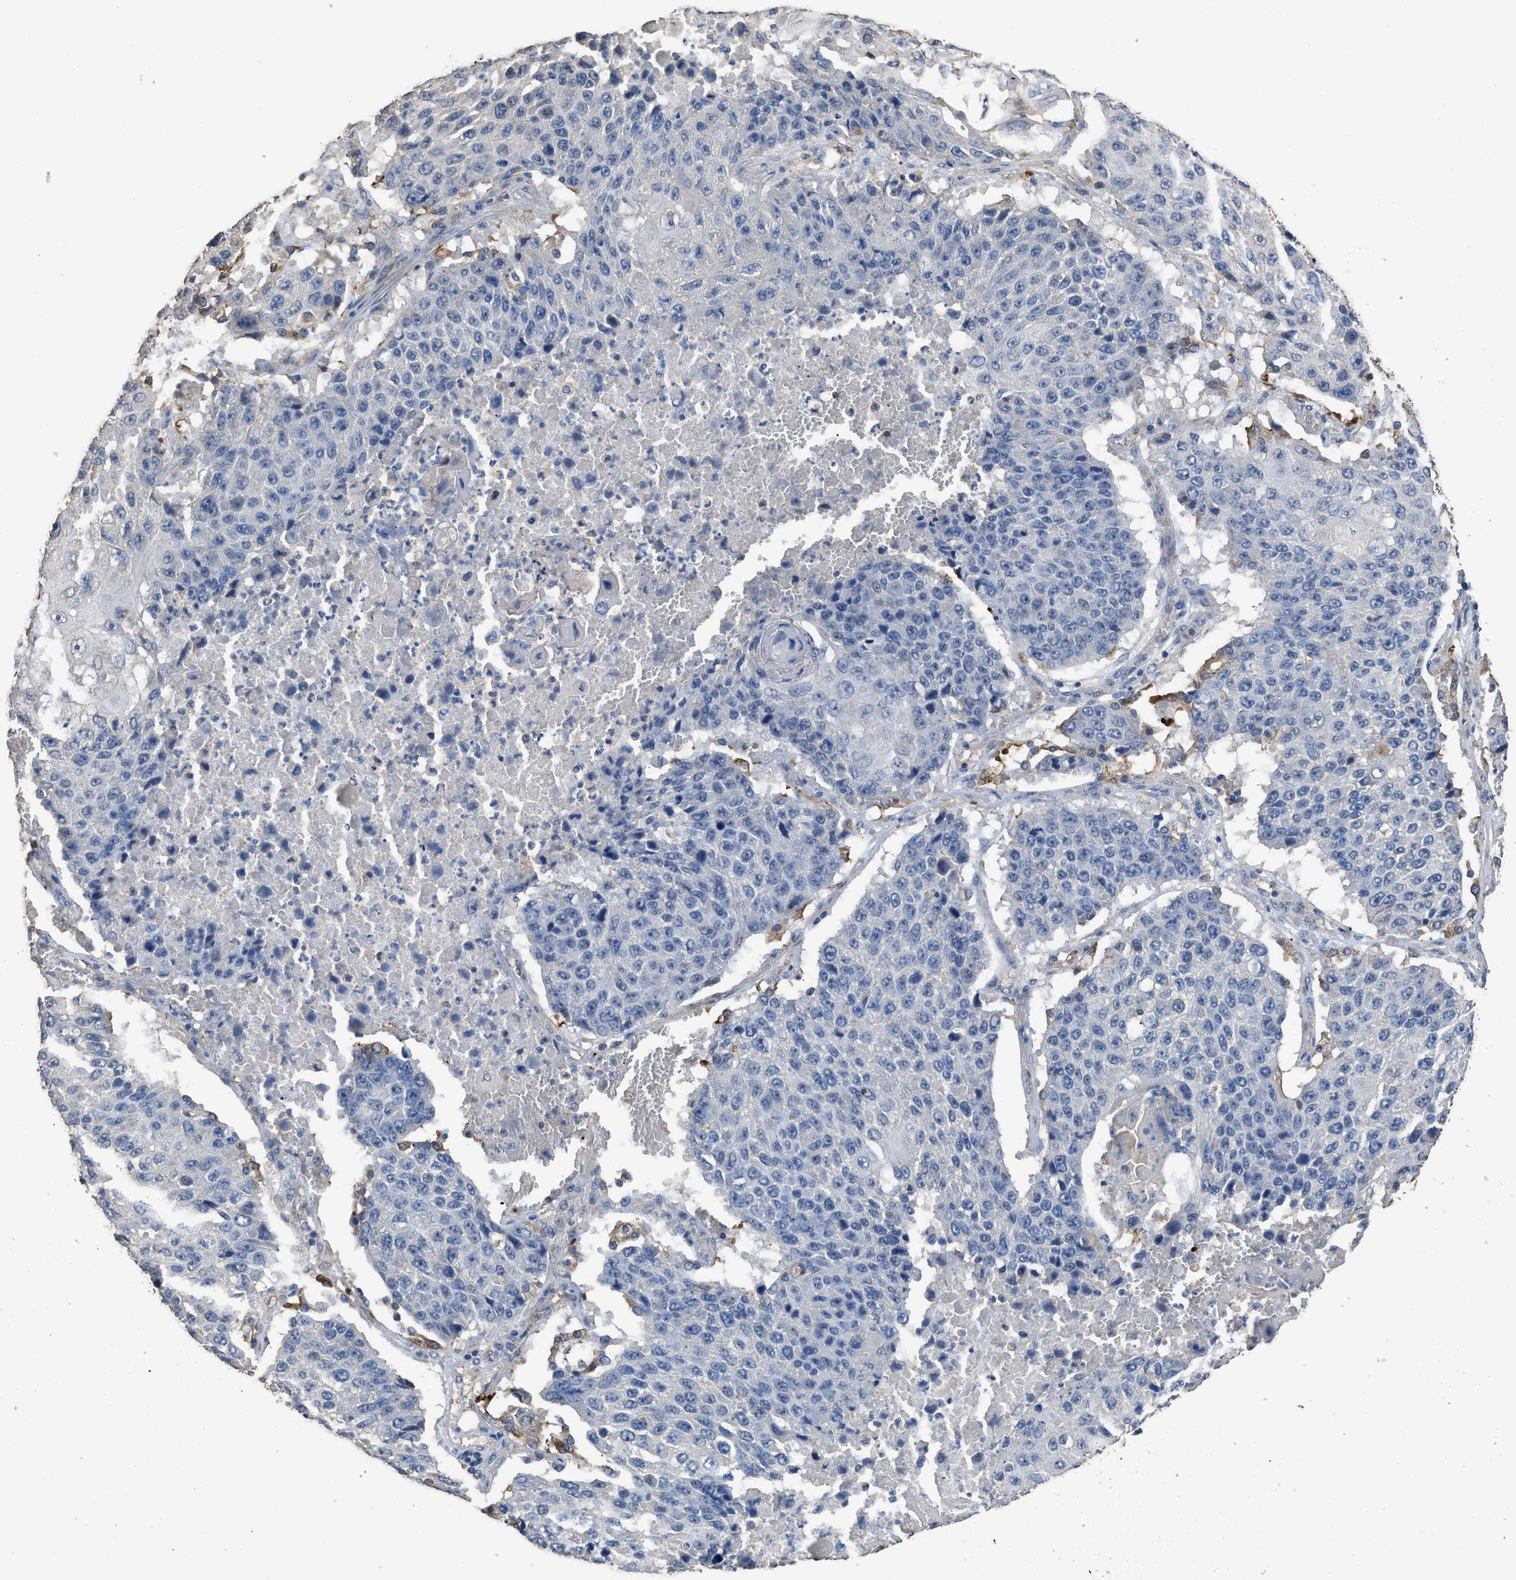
{"staining": {"intensity": "negative", "quantity": "none", "location": "none"}, "tissue": "lung cancer", "cell_type": "Tumor cells", "image_type": "cancer", "snomed": [{"axis": "morphology", "description": "Squamous cell carcinoma, NOS"}, {"axis": "topography", "description": "Lung"}], "caption": "IHC of squamous cell carcinoma (lung) shows no expression in tumor cells.", "gene": "ITSN1", "patient": {"sex": "male", "age": 61}}